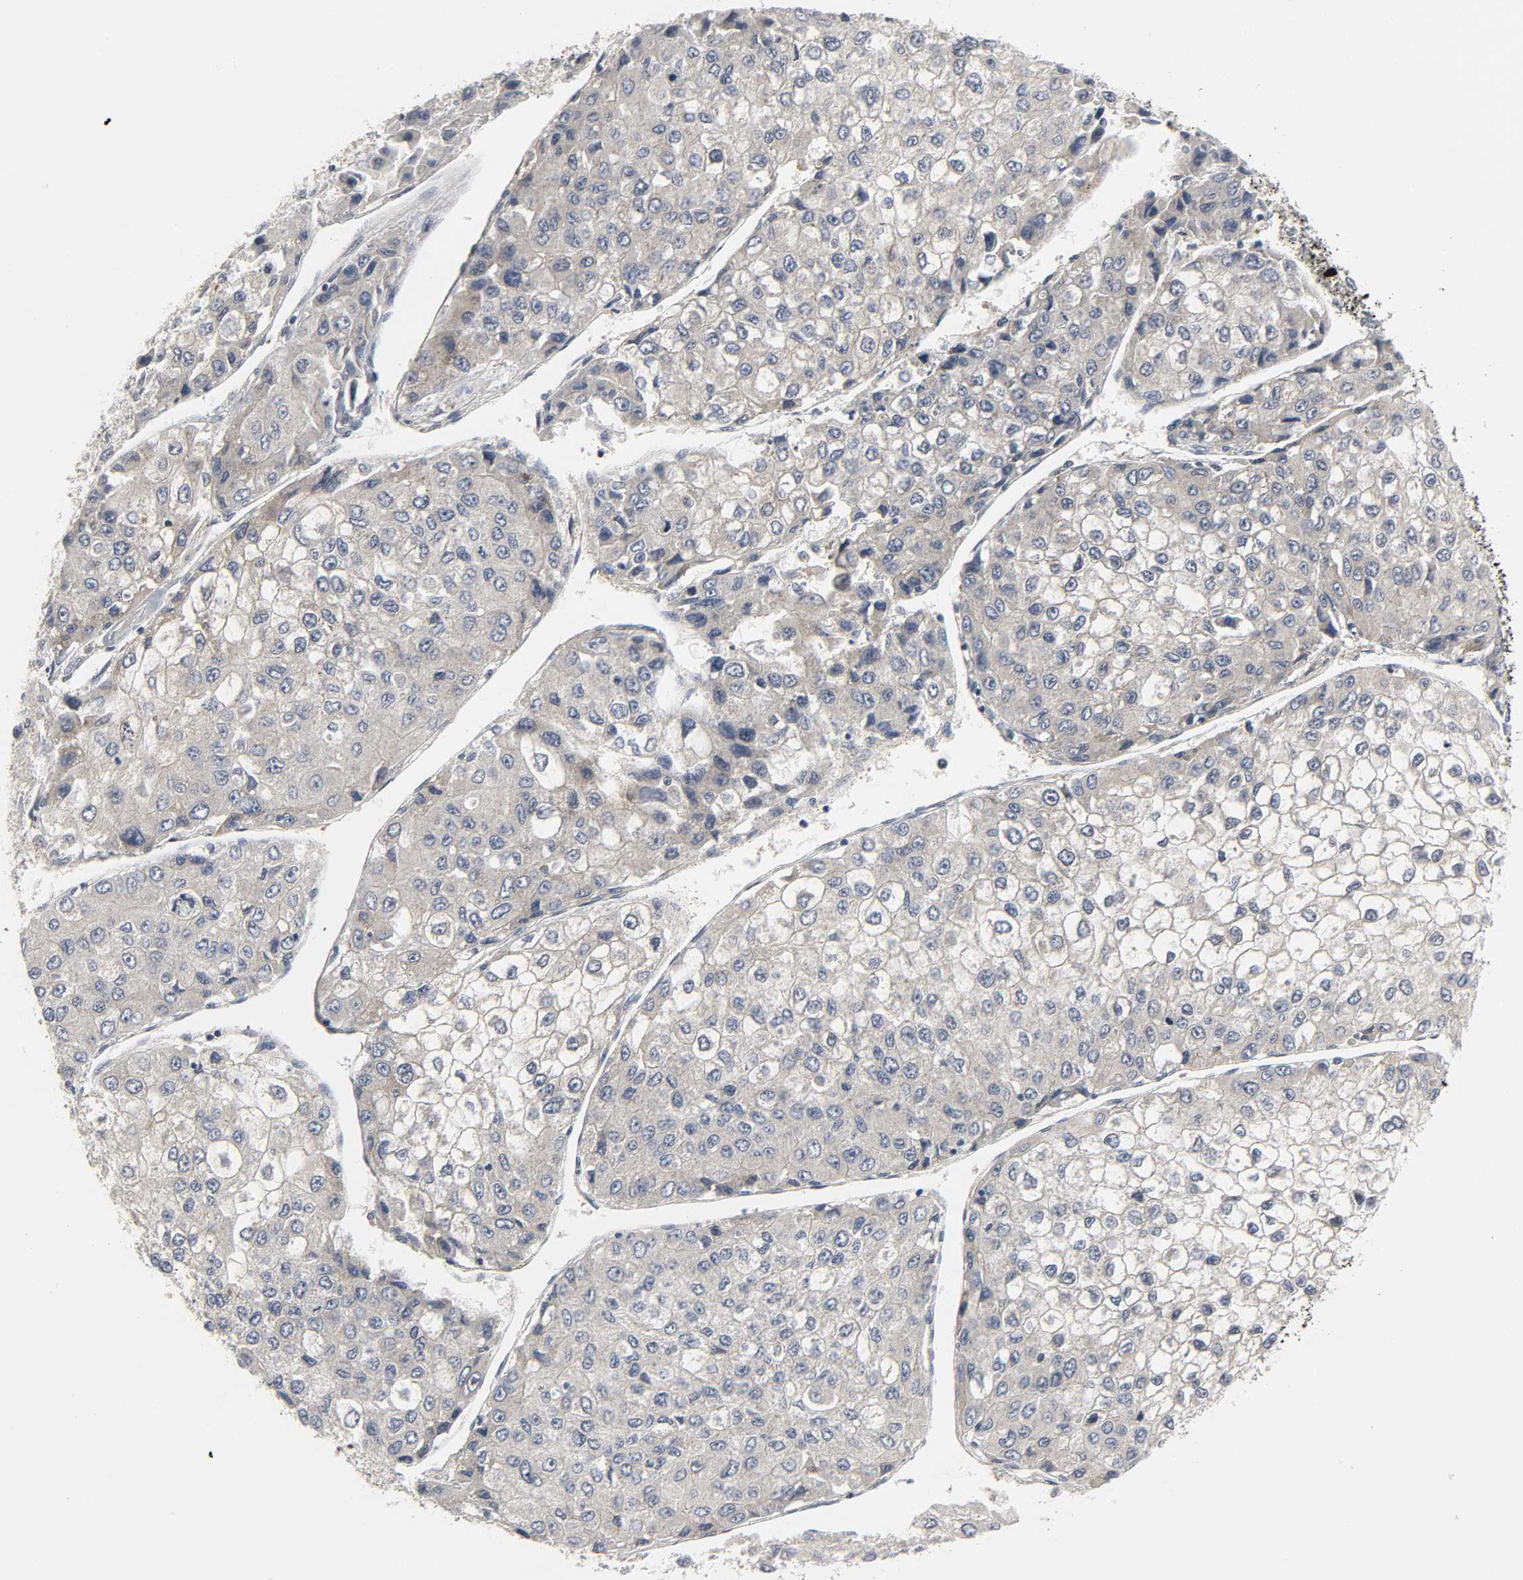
{"staining": {"intensity": "weak", "quantity": "25%-75%", "location": "cytoplasmic/membranous"}, "tissue": "liver cancer", "cell_type": "Tumor cells", "image_type": "cancer", "snomed": [{"axis": "morphology", "description": "Carcinoma, Hepatocellular, NOS"}, {"axis": "topography", "description": "Liver"}], "caption": "Immunohistochemical staining of liver cancer reveals low levels of weak cytoplasmic/membranous positivity in about 25%-75% of tumor cells.", "gene": "CLIP1", "patient": {"sex": "female", "age": 66}}